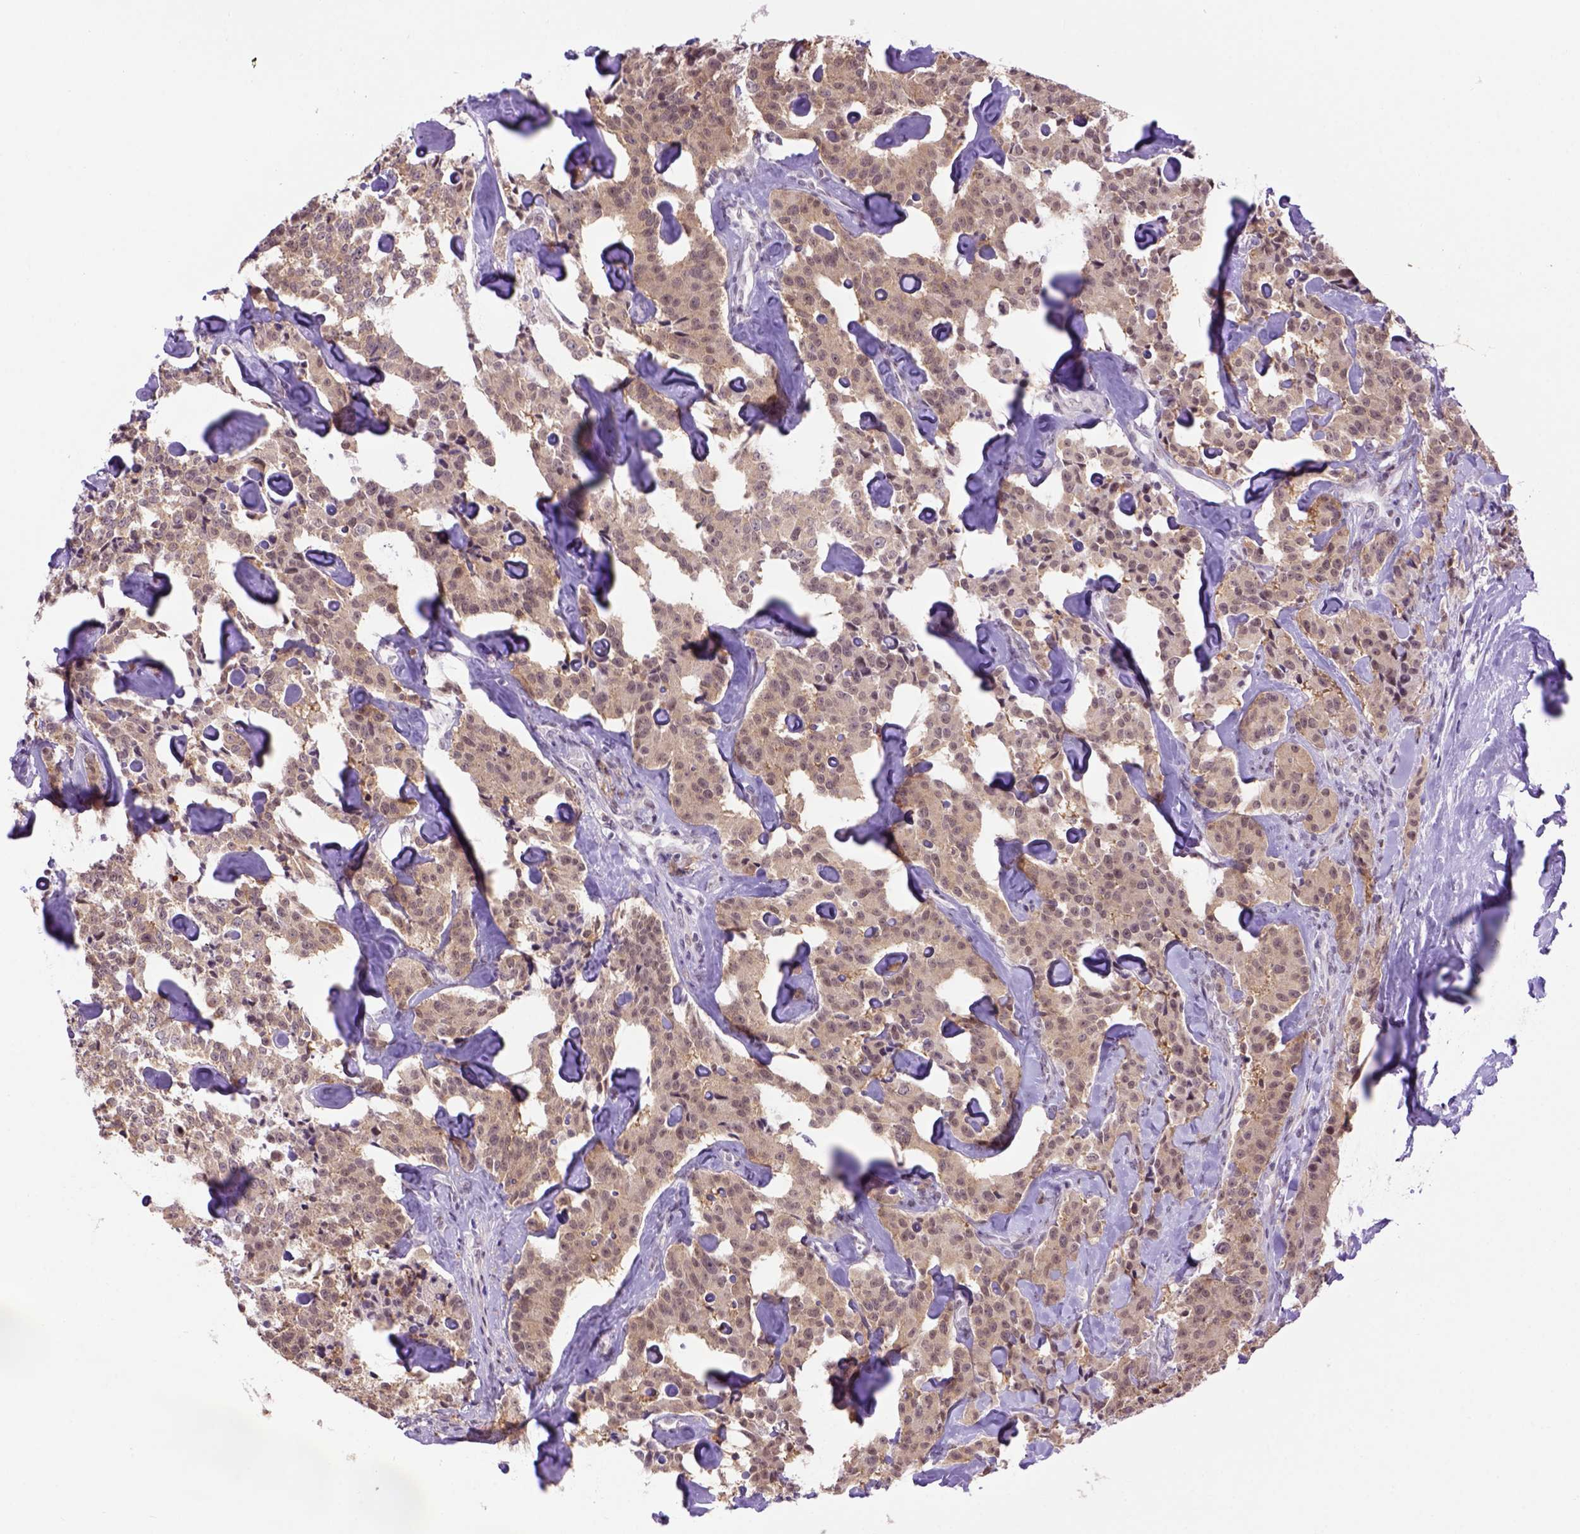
{"staining": {"intensity": "weak", "quantity": ">75%", "location": "cytoplasmic/membranous"}, "tissue": "carcinoid", "cell_type": "Tumor cells", "image_type": "cancer", "snomed": [{"axis": "morphology", "description": "Carcinoid, malignant, NOS"}, {"axis": "topography", "description": "Pancreas"}], "caption": "Immunohistochemical staining of human carcinoid (malignant) shows weak cytoplasmic/membranous protein expression in approximately >75% of tumor cells.", "gene": "TBPL1", "patient": {"sex": "male", "age": 41}}